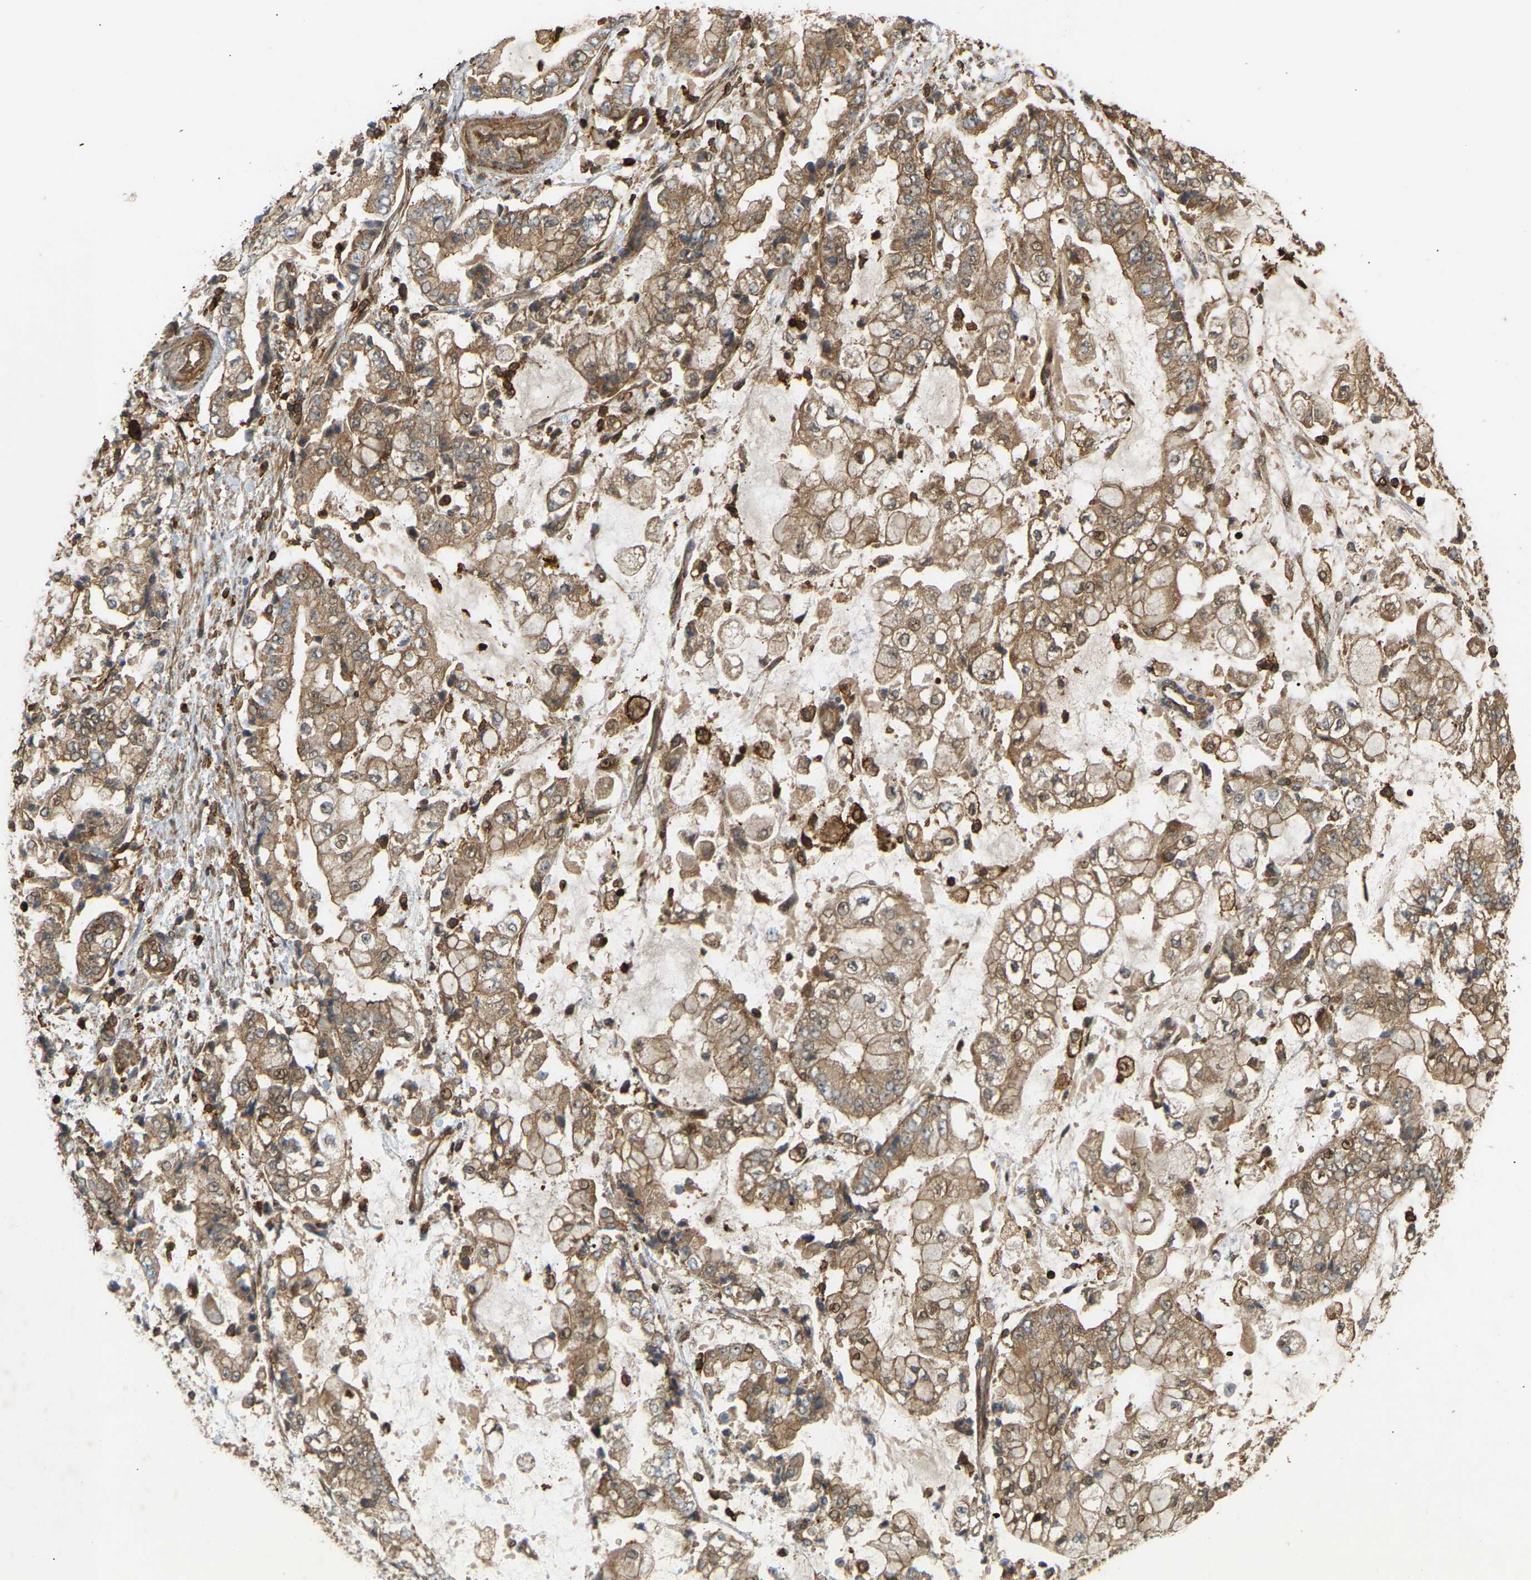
{"staining": {"intensity": "moderate", "quantity": ">75%", "location": "cytoplasmic/membranous"}, "tissue": "stomach cancer", "cell_type": "Tumor cells", "image_type": "cancer", "snomed": [{"axis": "morphology", "description": "Adenocarcinoma, NOS"}, {"axis": "topography", "description": "Stomach"}], "caption": "Adenocarcinoma (stomach) was stained to show a protein in brown. There is medium levels of moderate cytoplasmic/membranous positivity in about >75% of tumor cells.", "gene": "GOPC", "patient": {"sex": "male", "age": 76}}